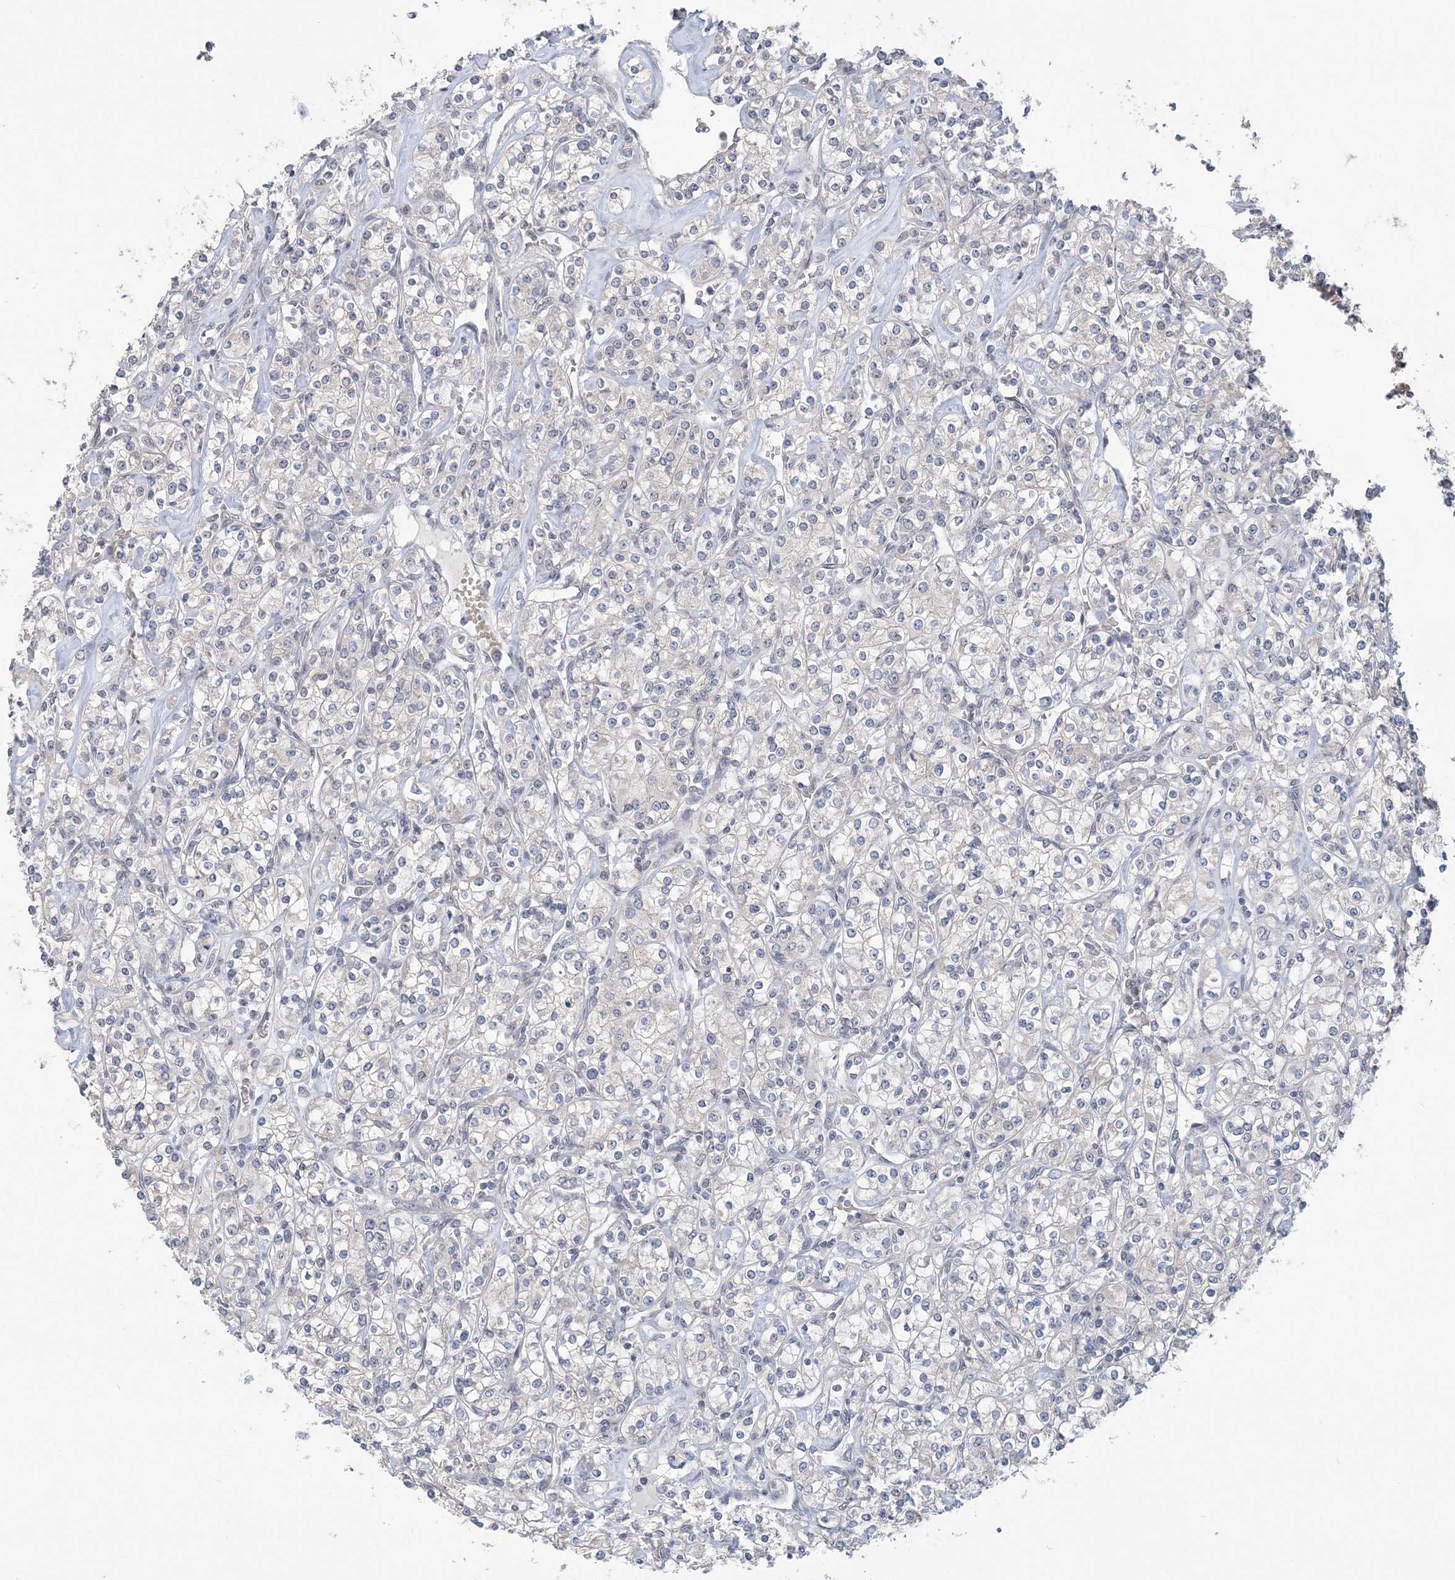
{"staining": {"intensity": "negative", "quantity": "none", "location": "none"}, "tissue": "renal cancer", "cell_type": "Tumor cells", "image_type": "cancer", "snomed": [{"axis": "morphology", "description": "Adenocarcinoma, NOS"}, {"axis": "topography", "description": "Kidney"}], "caption": "The micrograph reveals no staining of tumor cells in renal cancer.", "gene": "ZBTB7A", "patient": {"sex": "male", "age": 77}}